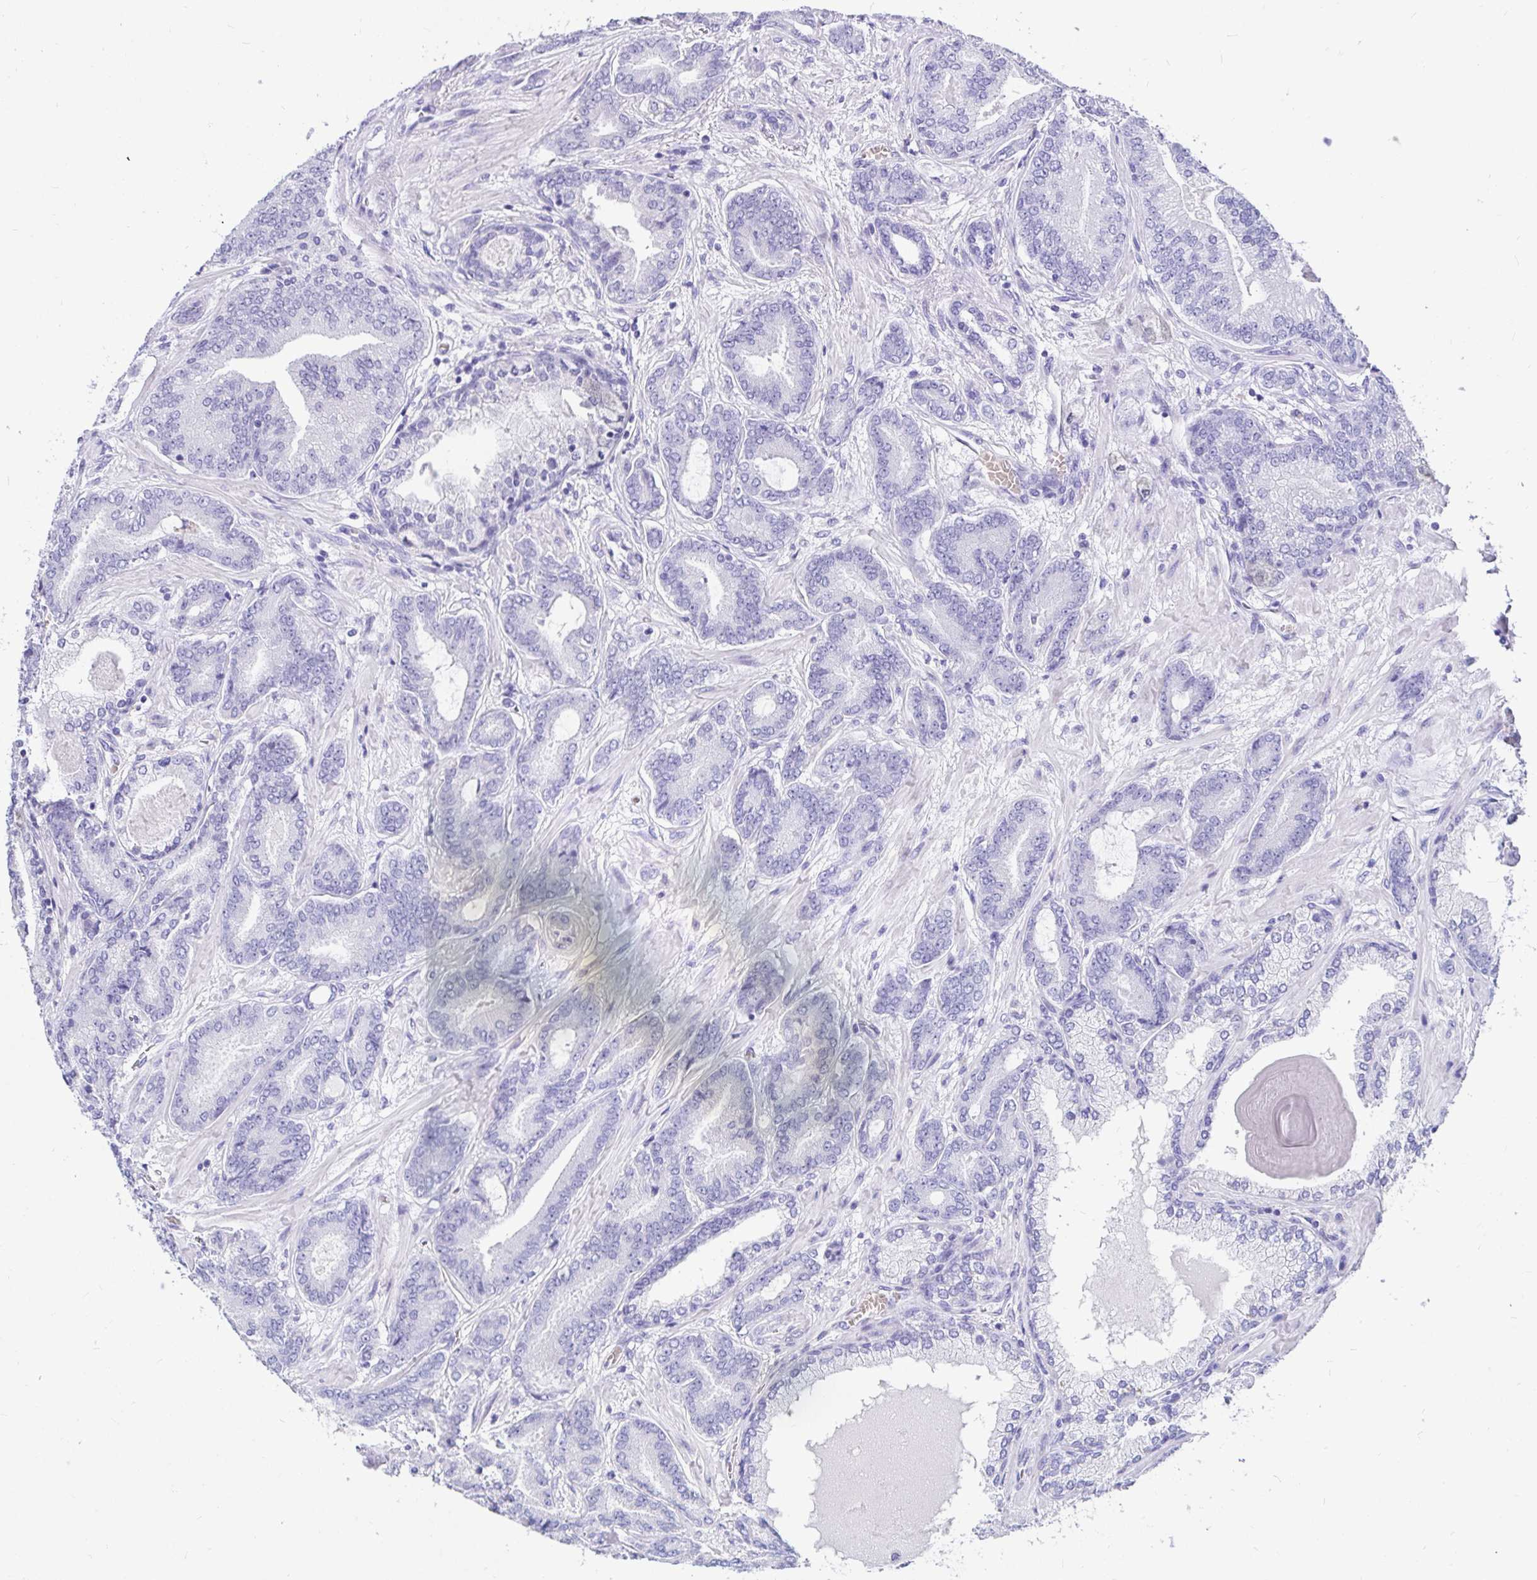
{"staining": {"intensity": "negative", "quantity": "none", "location": "none"}, "tissue": "prostate cancer", "cell_type": "Tumor cells", "image_type": "cancer", "snomed": [{"axis": "morphology", "description": "Adenocarcinoma, High grade"}, {"axis": "topography", "description": "Prostate"}], "caption": "A micrograph of prostate high-grade adenocarcinoma stained for a protein shows no brown staining in tumor cells. (Stains: DAB immunohistochemistry with hematoxylin counter stain, Microscopy: brightfield microscopy at high magnification).", "gene": "ZPBP2", "patient": {"sex": "male", "age": 62}}